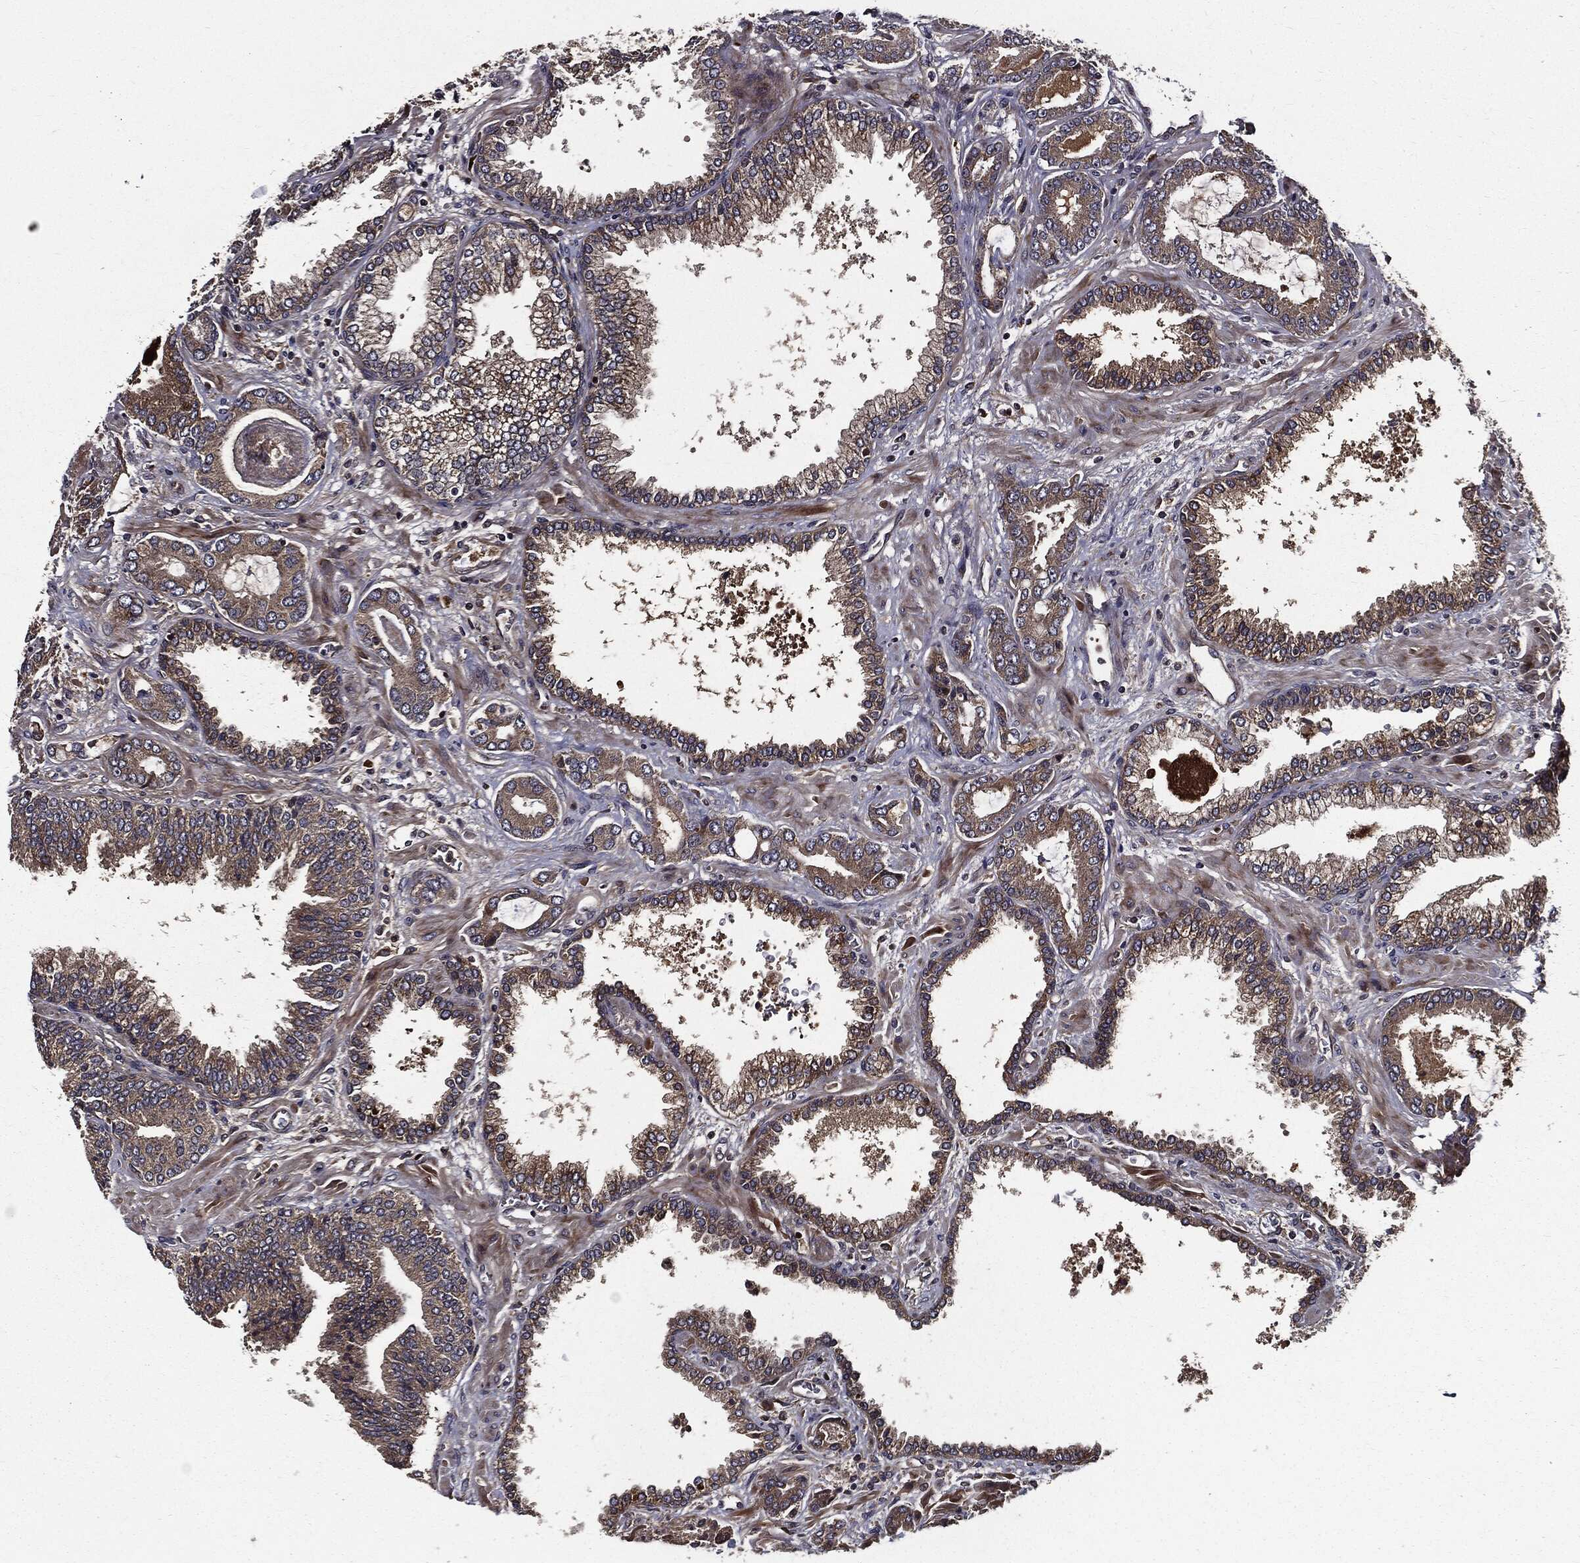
{"staining": {"intensity": "weak", "quantity": ">75%", "location": "cytoplasmic/membranous"}, "tissue": "prostate cancer", "cell_type": "Tumor cells", "image_type": "cancer", "snomed": [{"axis": "morphology", "description": "Adenocarcinoma, Low grade"}, {"axis": "topography", "description": "Prostate"}], "caption": "Low-grade adenocarcinoma (prostate) stained with a brown dye displays weak cytoplasmic/membranous positive staining in approximately >75% of tumor cells.", "gene": "HTT", "patient": {"sex": "male", "age": 68}}